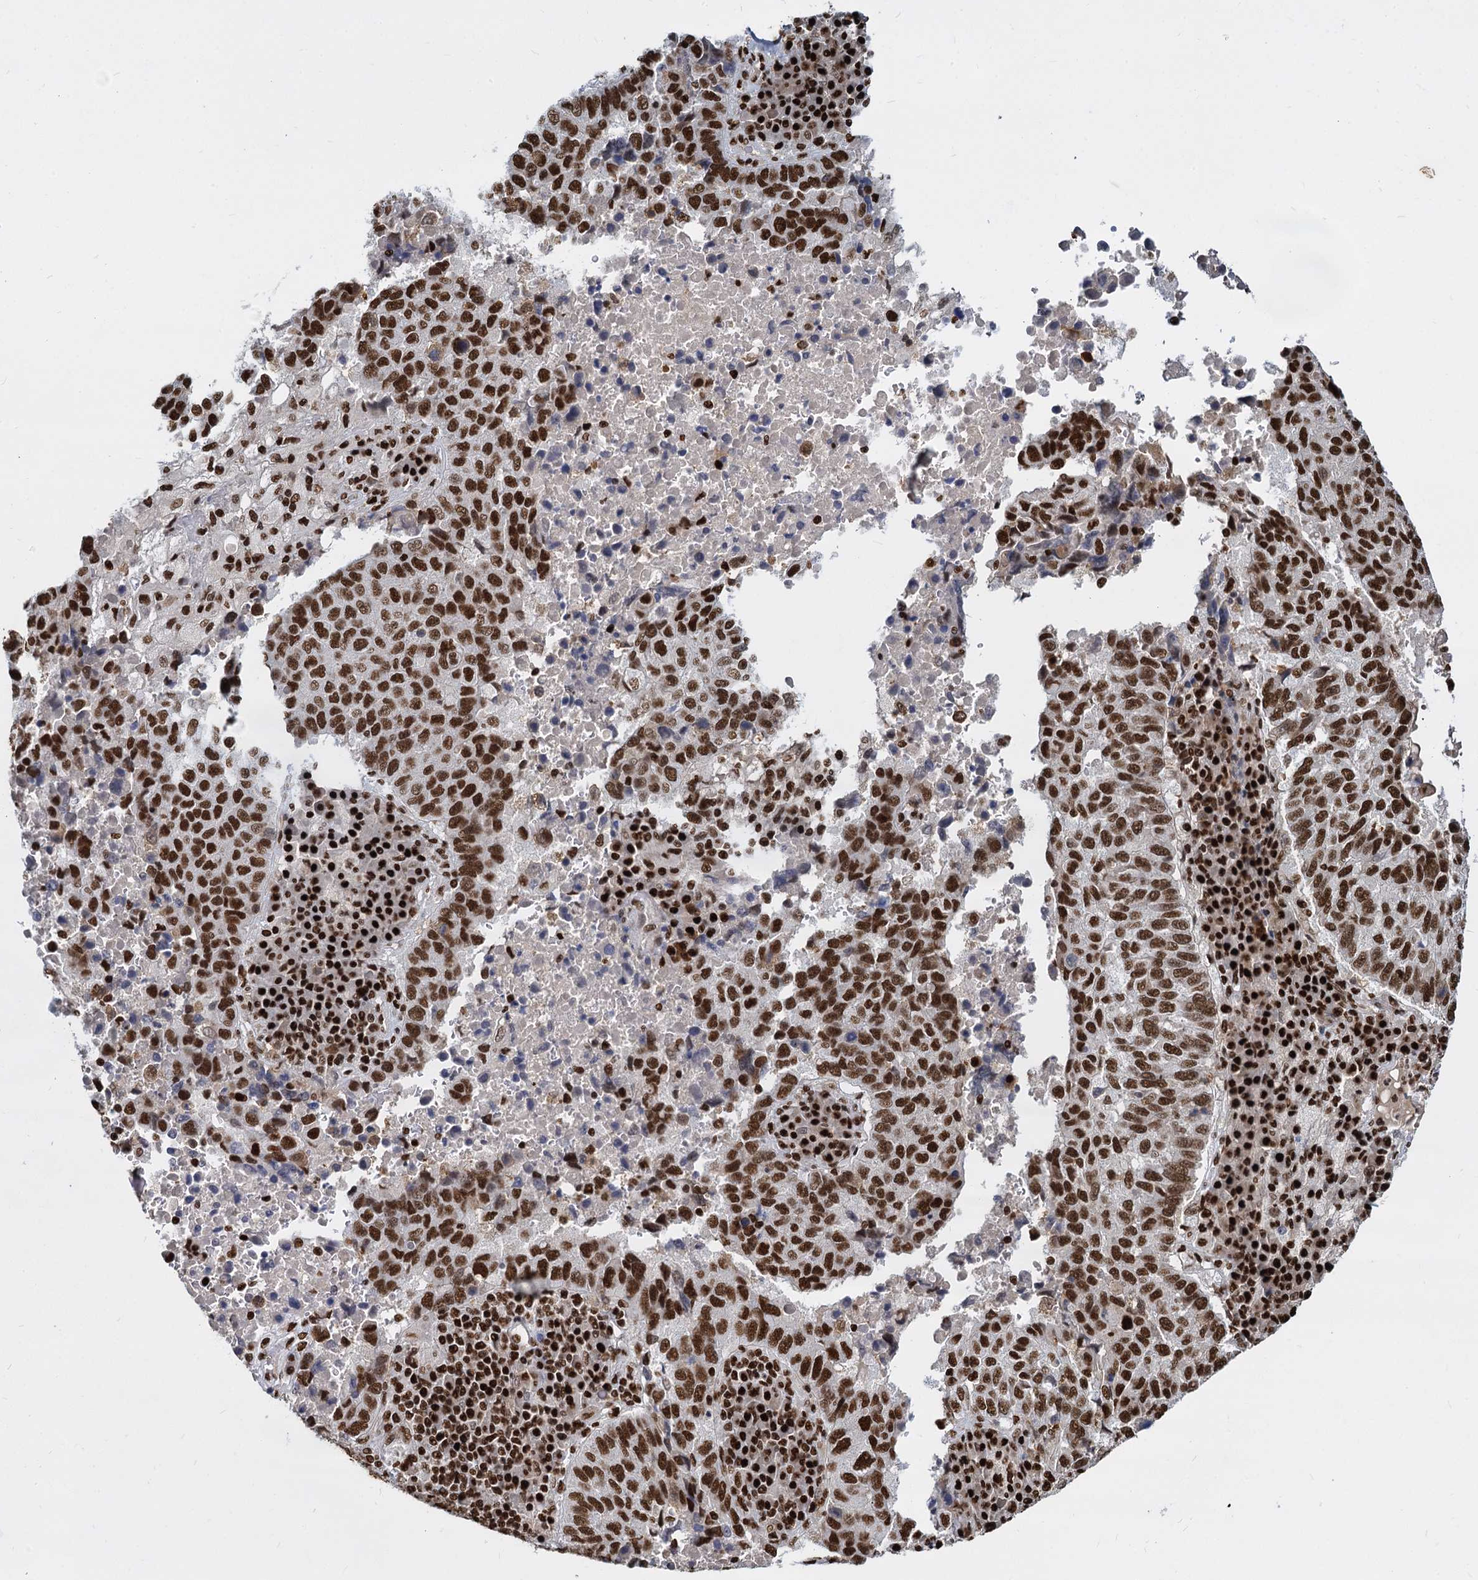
{"staining": {"intensity": "strong", "quantity": ">75%", "location": "nuclear"}, "tissue": "lung cancer", "cell_type": "Tumor cells", "image_type": "cancer", "snomed": [{"axis": "morphology", "description": "Squamous cell carcinoma, NOS"}, {"axis": "topography", "description": "Lung"}], "caption": "Strong nuclear staining for a protein is present in about >75% of tumor cells of lung cancer (squamous cell carcinoma) using IHC.", "gene": "DCPS", "patient": {"sex": "male", "age": 73}}